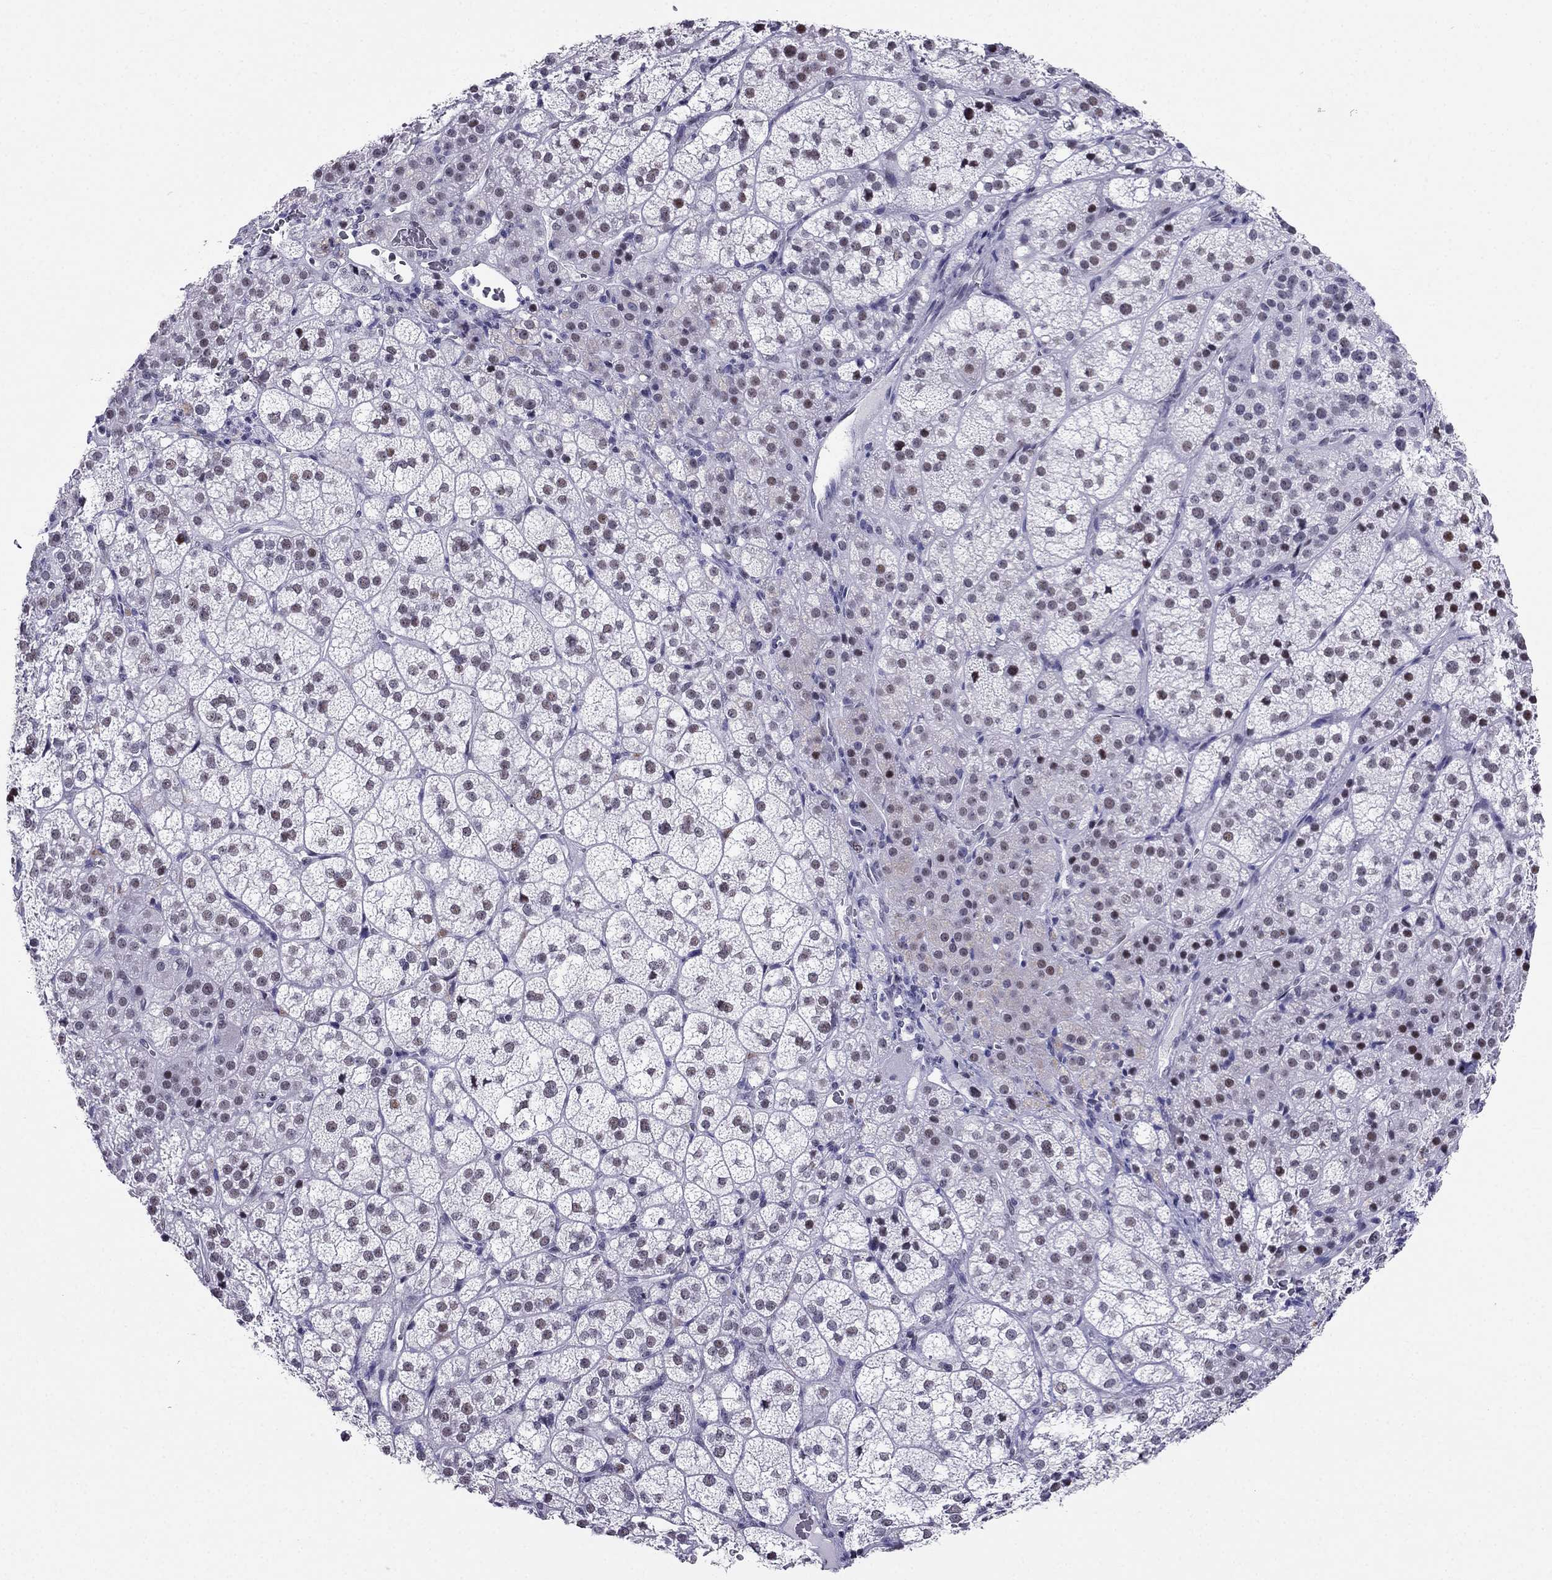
{"staining": {"intensity": "moderate", "quantity": "<25%", "location": "nuclear"}, "tissue": "adrenal gland", "cell_type": "Glandular cells", "image_type": "normal", "snomed": [{"axis": "morphology", "description": "Normal tissue, NOS"}, {"axis": "topography", "description": "Adrenal gland"}], "caption": "High-power microscopy captured an immunohistochemistry photomicrograph of benign adrenal gland, revealing moderate nuclear staining in approximately <25% of glandular cells.", "gene": "PPM1G", "patient": {"sex": "female", "age": 60}}